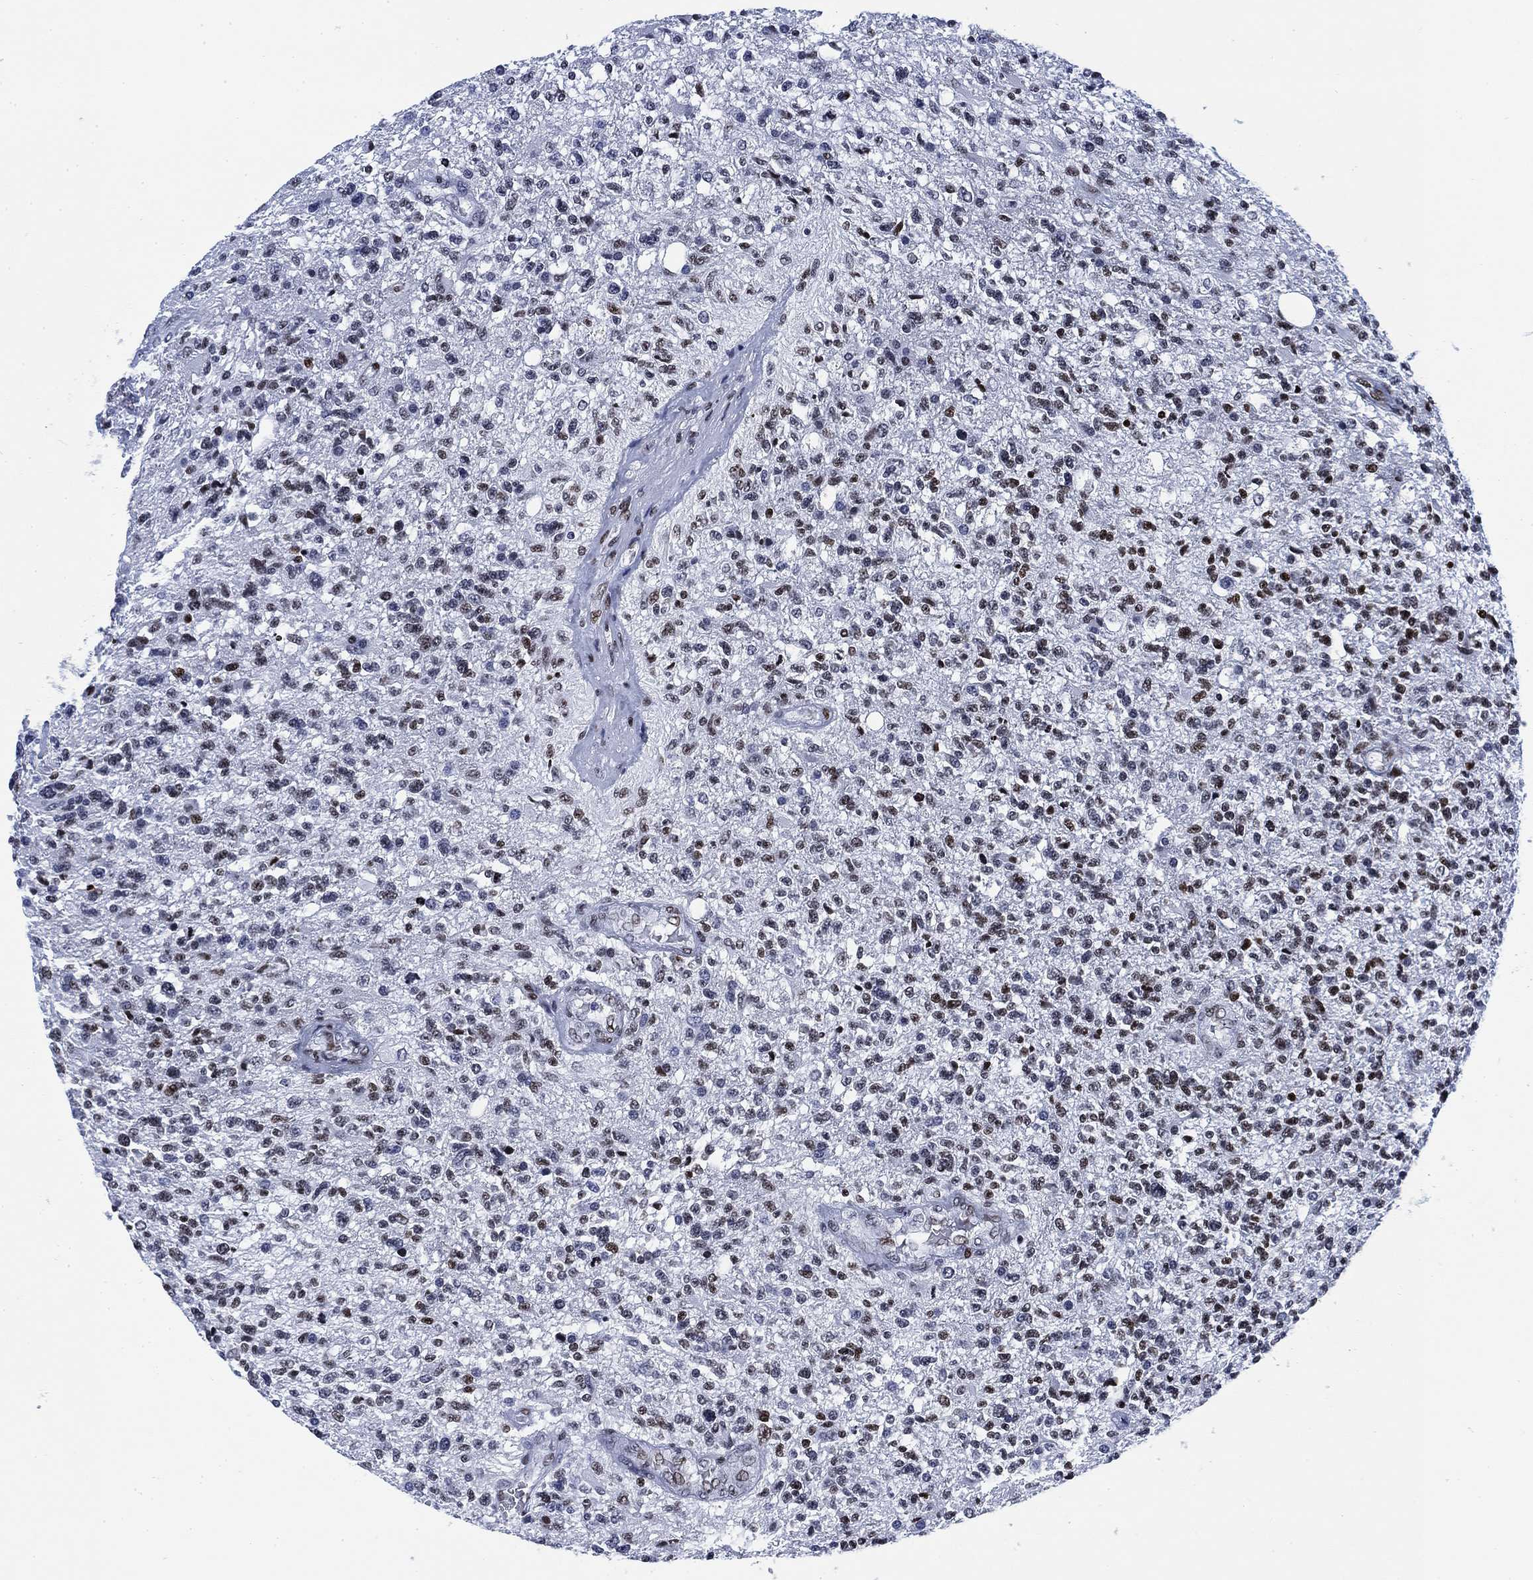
{"staining": {"intensity": "moderate", "quantity": "<25%", "location": "nuclear"}, "tissue": "glioma", "cell_type": "Tumor cells", "image_type": "cancer", "snomed": [{"axis": "morphology", "description": "Glioma, malignant, High grade"}, {"axis": "topography", "description": "Brain"}], "caption": "High-power microscopy captured an immunohistochemistry photomicrograph of high-grade glioma (malignant), revealing moderate nuclear positivity in approximately <25% of tumor cells. The staining was performed using DAB (3,3'-diaminobenzidine) to visualize the protein expression in brown, while the nuclei were stained in blue with hematoxylin (Magnification: 20x).", "gene": "H1-10", "patient": {"sex": "male", "age": 56}}